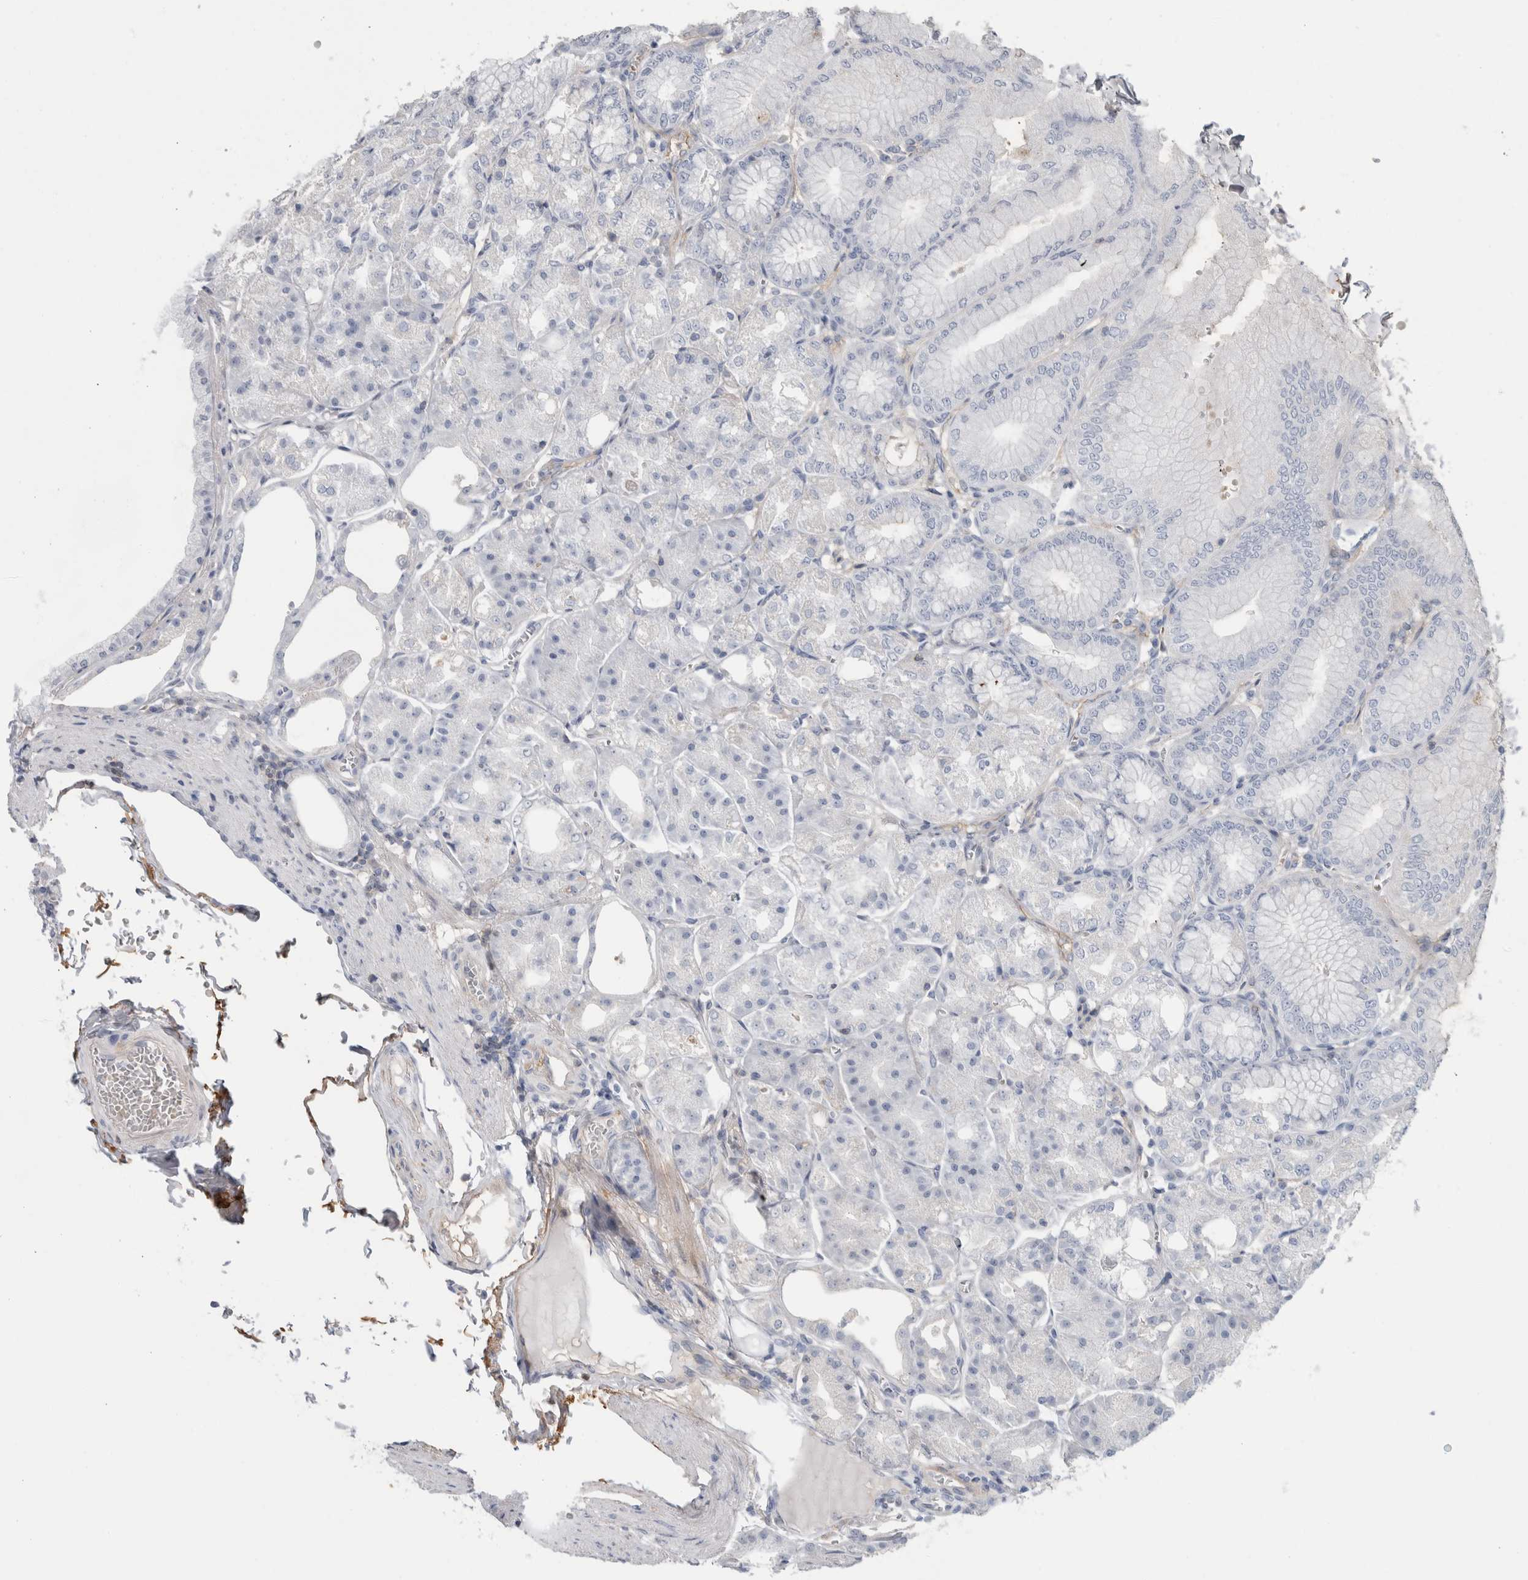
{"staining": {"intensity": "negative", "quantity": "none", "location": "none"}, "tissue": "stomach", "cell_type": "Glandular cells", "image_type": "normal", "snomed": [{"axis": "morphology", "description": "Normal tissue, NOS"}, {"axis": "topography", "description": "Stomach, lower"}], "caption": "This is a image of IHC staining of benign stomach, which shows no positivity in glandular cells.", "gene": "CD55", "patient": {"sex": "male", "age": 71}}